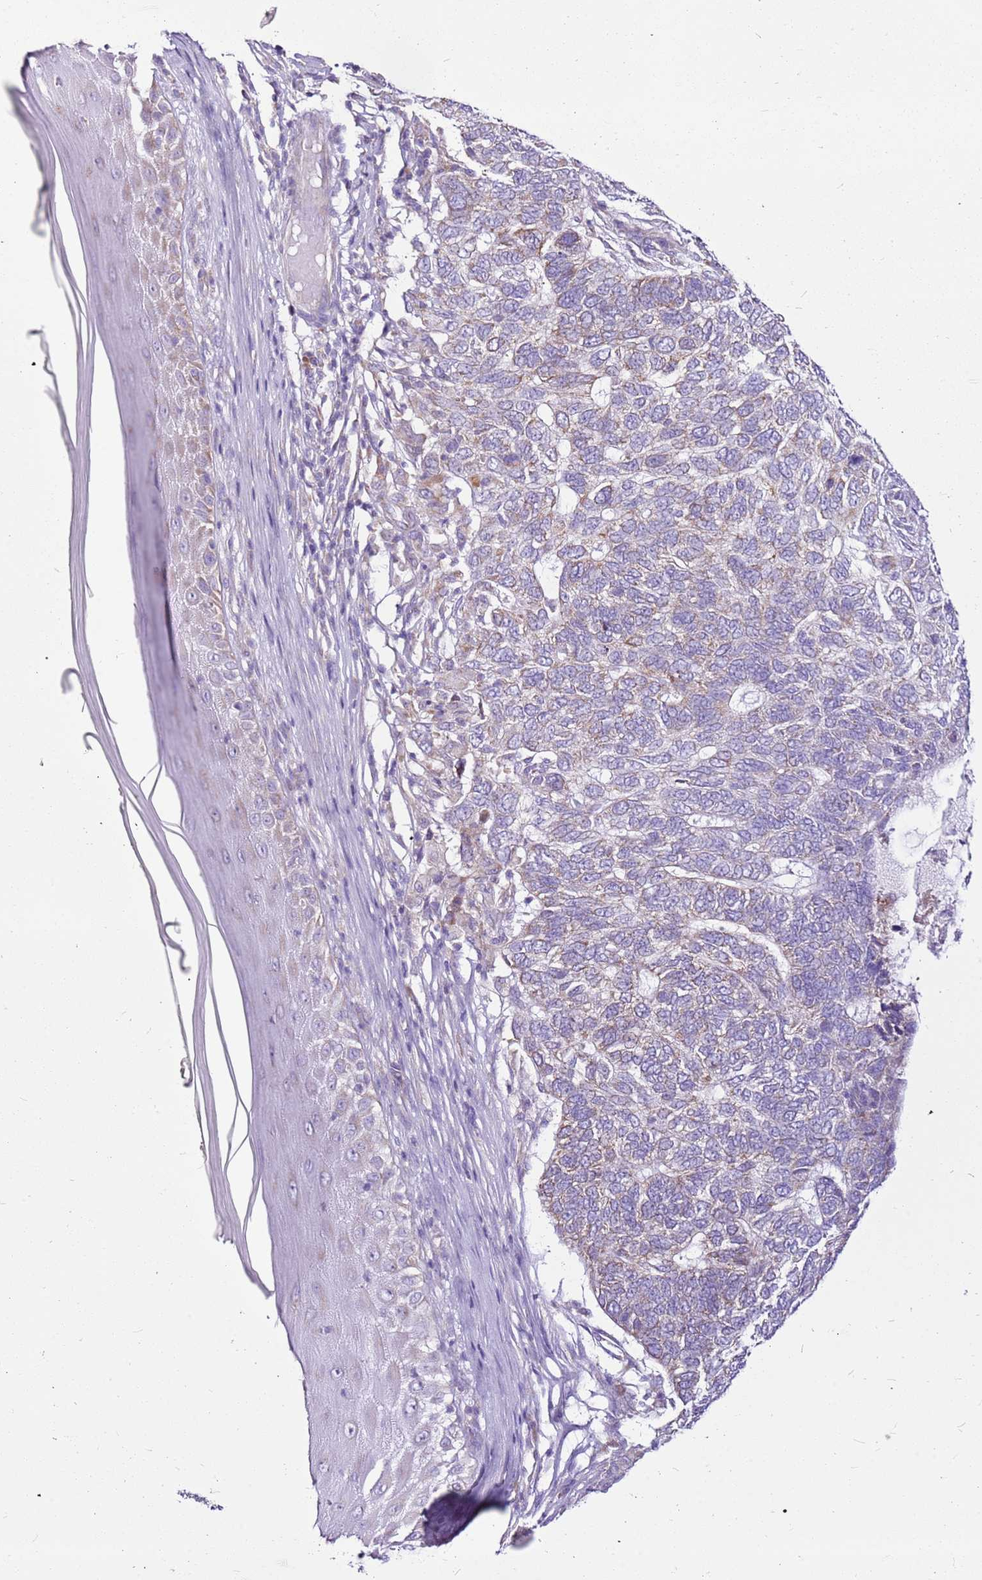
{"staining": {"intensity": "negative", "quantity": "none", "location": "none"}, "tissue": "skin cancer", "cell_type": "Tumor cells", "image_type": "cancer", "snomed": [{"axis": "morphology", "description": "Basal cell carcinoma"}, {"axis": "topography", "description": "Skin"}], "caption": "Tumor cells are negative for brown protein staining in skin cancer (basal cell carcinoma). The staining was performed using DAB to visualize the protein expression in brown, while the nuclei were stained in blue with hematoxylin (Magnification: 20x).", "gene": "MRPL36", "patient": {"sex": "female", "age": 65}}